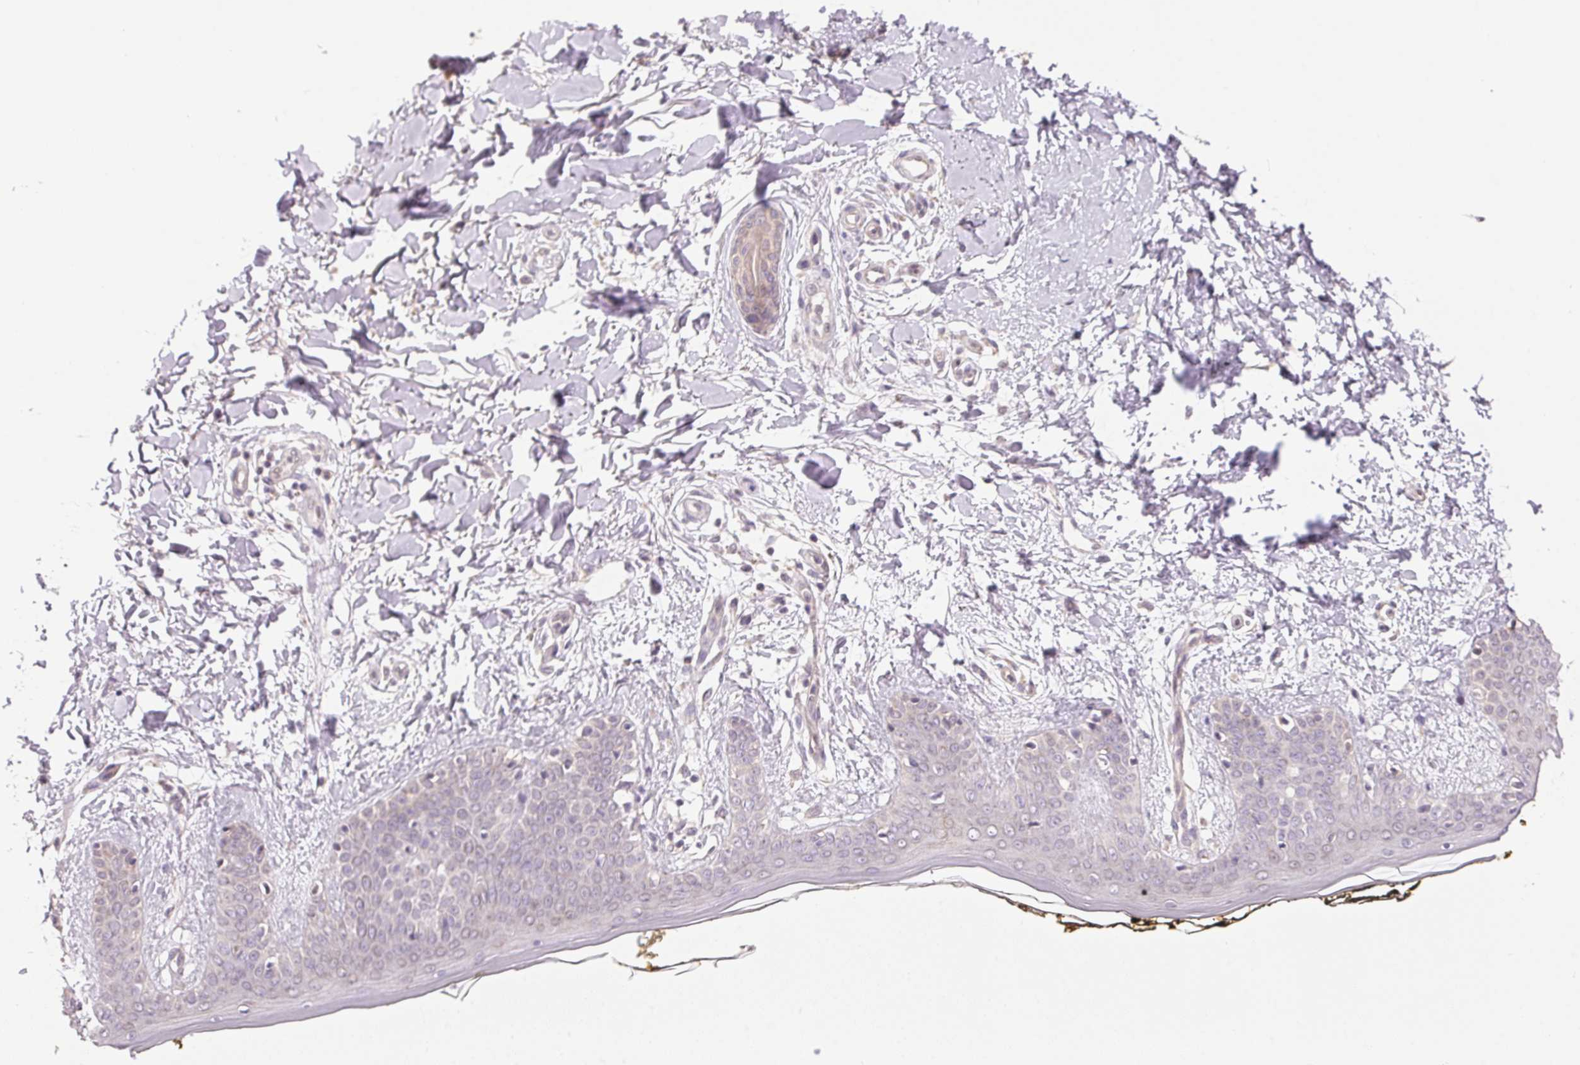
{"staining": {"intensity": "moderate", "quantity": "<25%", "location": "cytoplasmic/membranous"}, "tissue": "skin", "cell_type": "Fibroblasts", "image_type": "normal", "snomed": [{"axis": "morphology", "description": "Normal tissue, NOS"}, {"axis": "topography", "description": "Skin"}], "caption": "A brown stain labels moderate cytoplasmic/membranous staining of a protein in fibroblasts of benign human skin. (DAB (3,3'-diaminobenzidine) IHC with brightfield microscopy, high magnification).", "gene": "SC5D", "patient": {"sex": "female", "age": 34}}